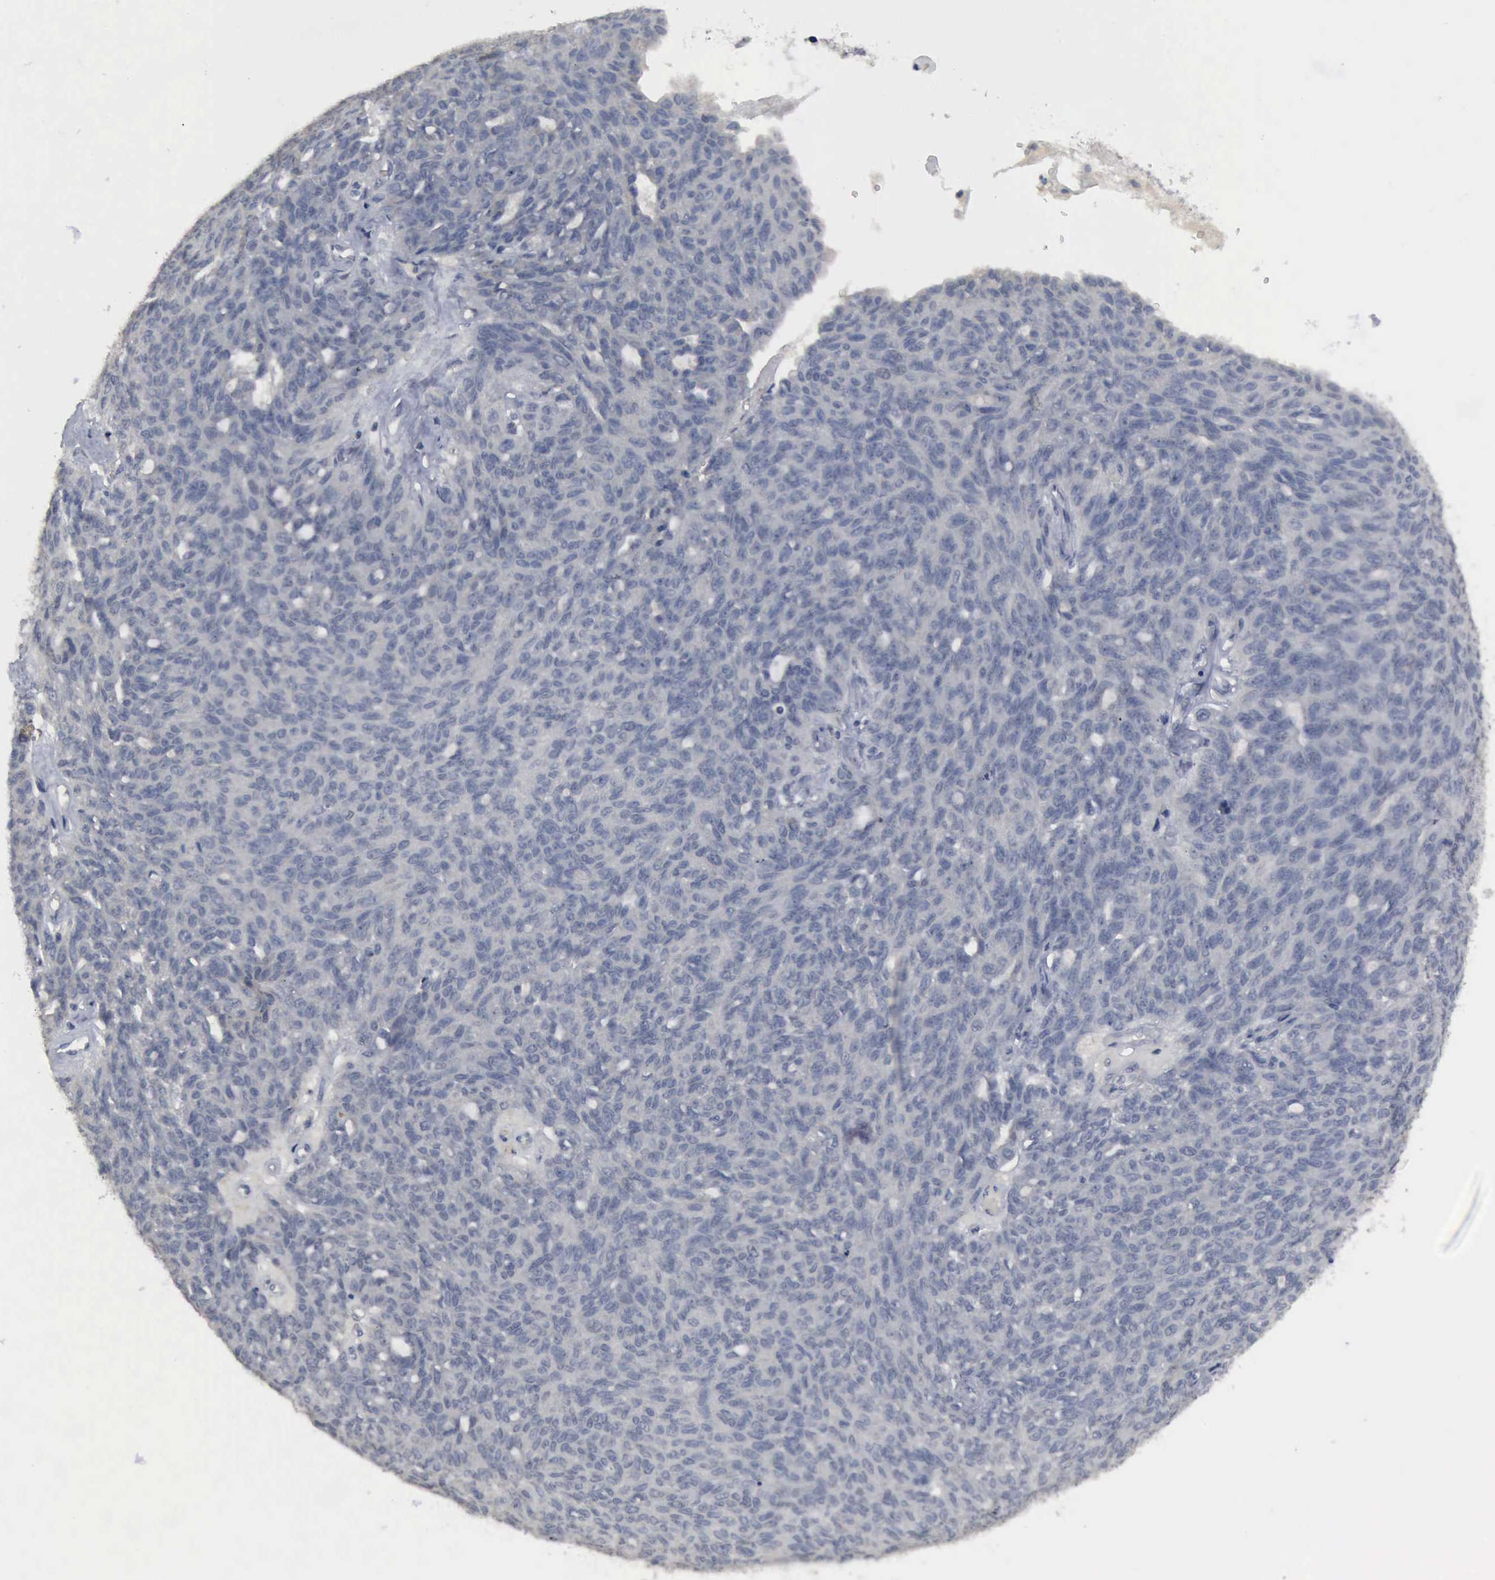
{"staining": {"intensity": "negative", "quantity": "none", "location": "none"}, "tissue": "ovarian cancer", "cell_type": "Tumor cells", "image_type": "cancer", "snomed": [{"axis": "morphology", "description": "Carcinoma, endometroid"}, {"axis": "topography", "description": "Ovary"}], "caption": "The photomicrograph reveals no significant expression in tumor cells of ovarian cancer (endometroid carcinoma). Nuclei are stained in blue.", "gene": "MYO18B", "patient": {"sex": "female", "age": 60}}